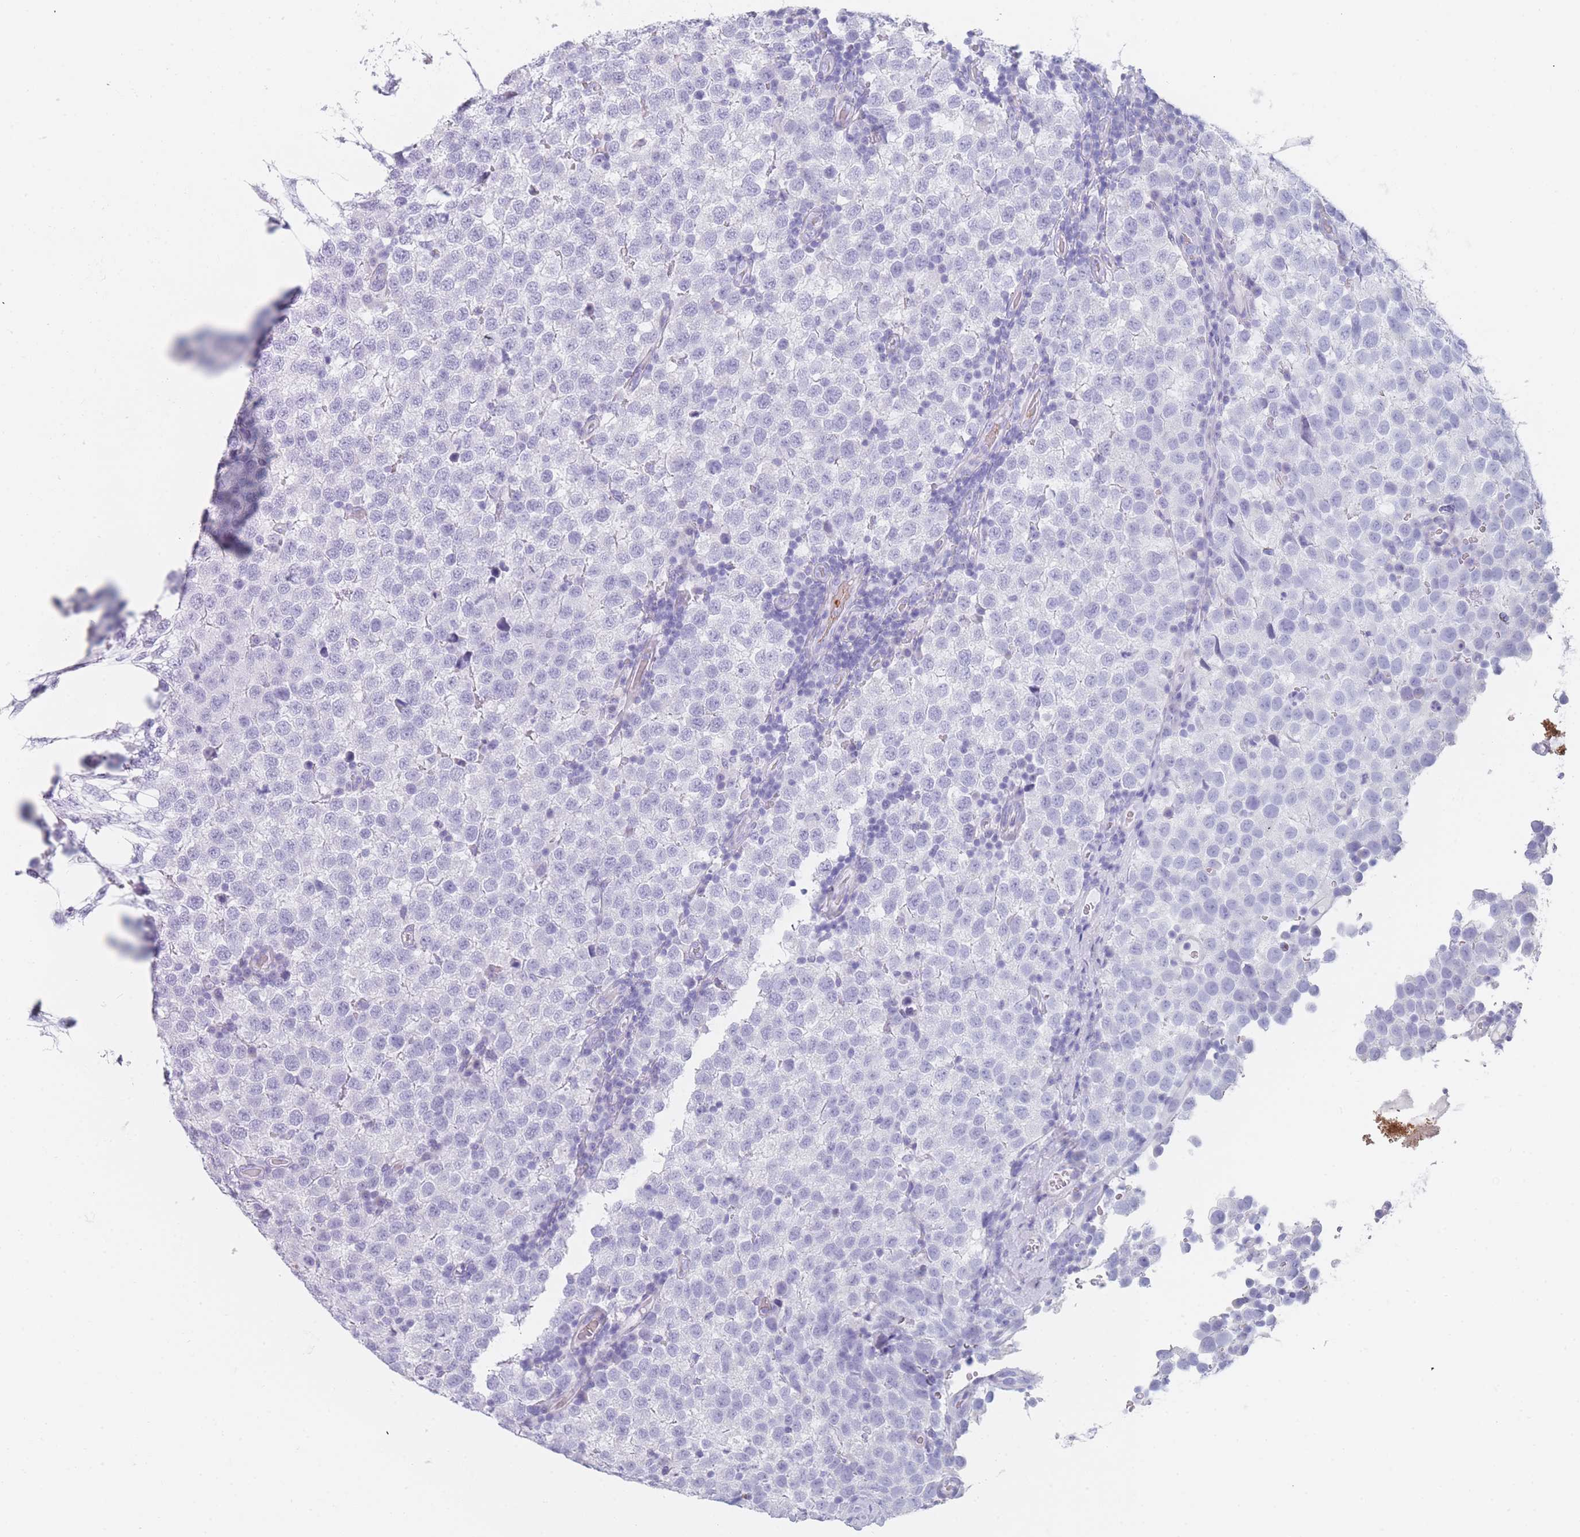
{"staining": {"intensity": "negative", "quantity": "none", "location": "none"}, "tissue": "testis cancer", "cell_type": "Tumor cells", "image_type": "cancer", "snomed": [{"axis": "morphology", "description": "Seminoma, NOS"}, {"axis": "topography", "description": "Testis"}], "caption": "IHC histopathology image of neoplastic tissue: human testis cancer stained with DAB shows no significant protein positivity in tumor cells.", "gene": "OR5D16", "patient": {"sex": "male", "age": 34}}